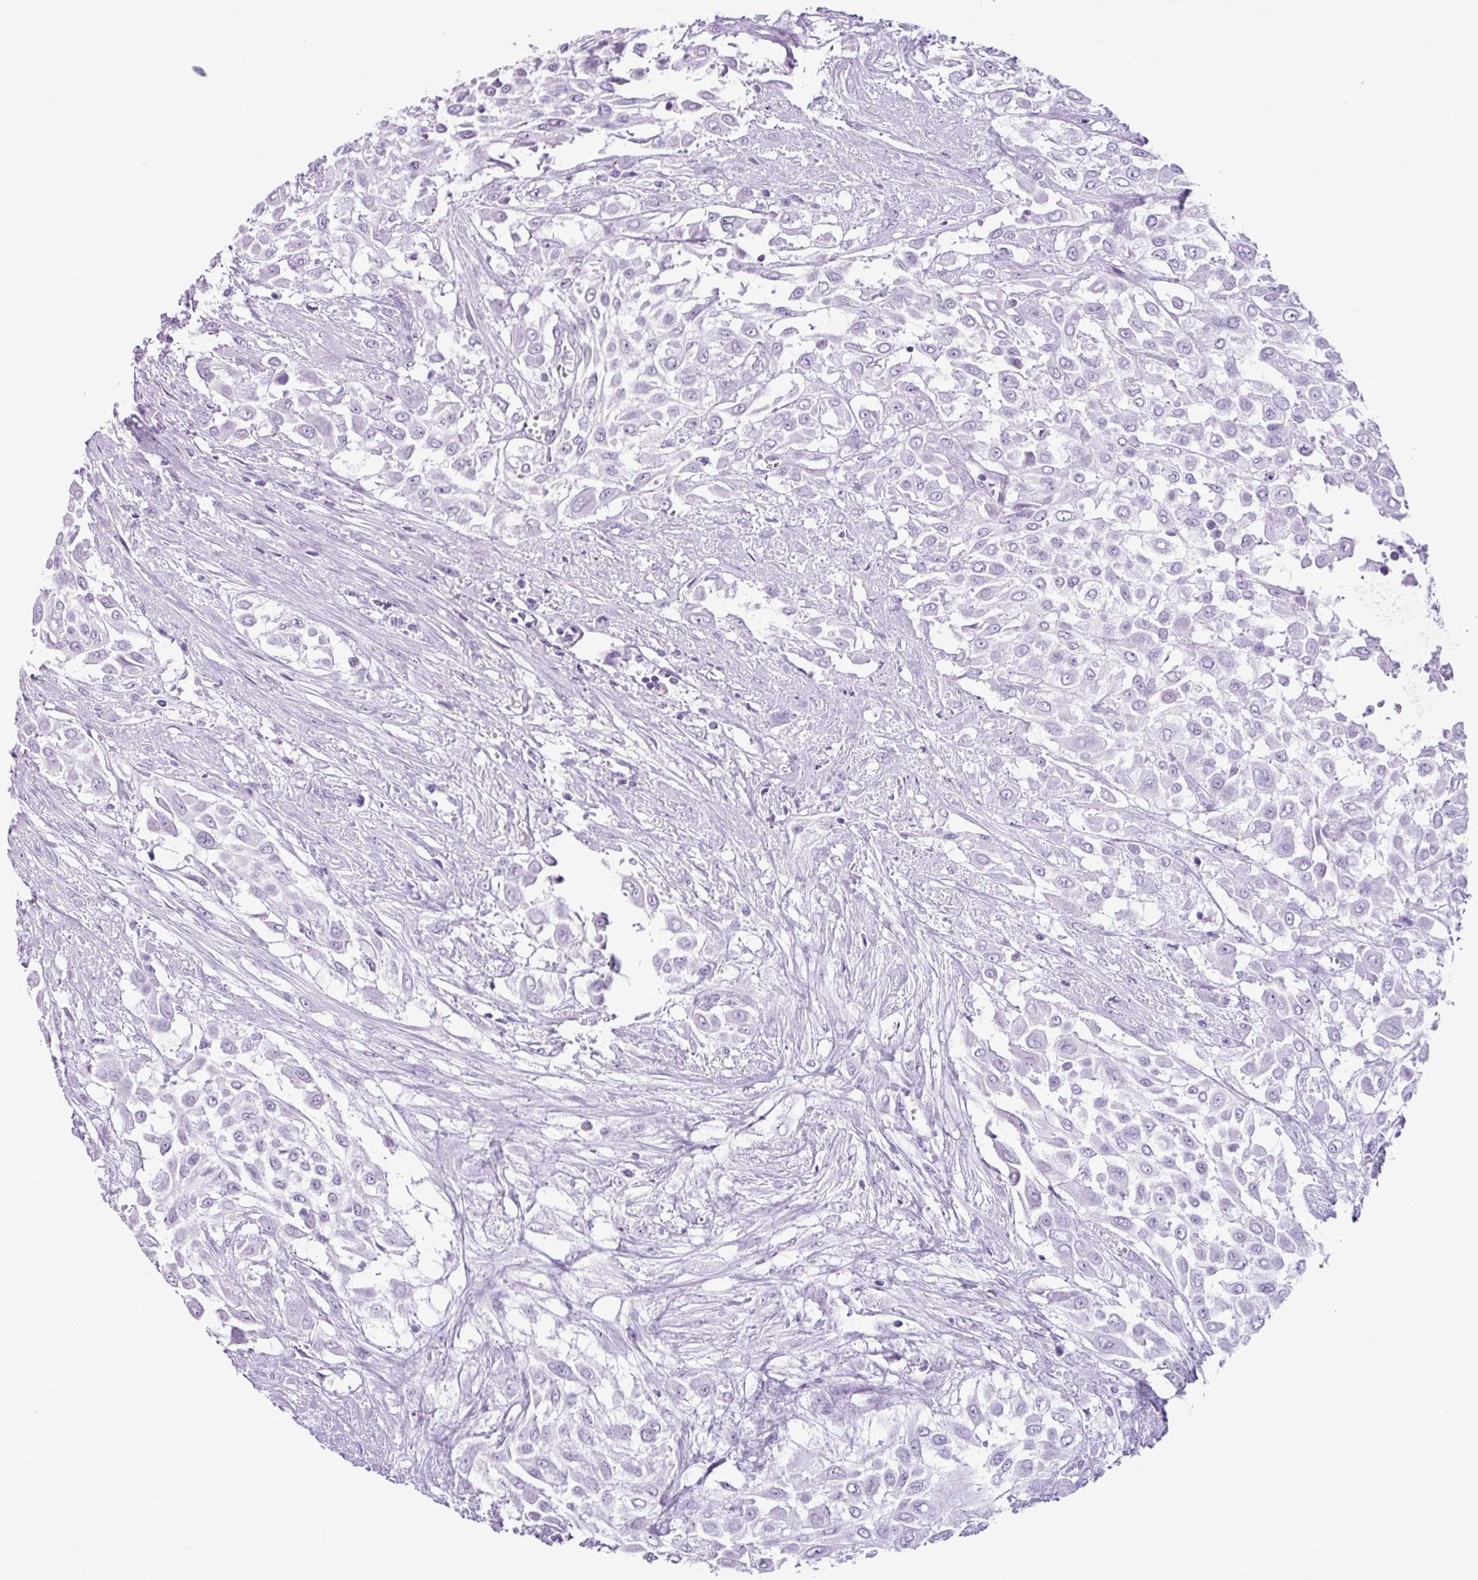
{"staining": {"intensity": "negative", "quantity": "none", "location": "none"}, "tissue": "urothelial cancer", "cell_type": "Tumor cells", "image_type": "cancer", "snomed": [{"axis": "morphology", "description": "Urothelial carcinoma, High grade"}, {"axis": "topography", "description": "Urinary bladder"}], "caption": "An image of urothelial cancer stained for a protein shows no brown staining in tumor cells.", "gene": "SCT", "patient": {"sex": "male", "age": 57}}